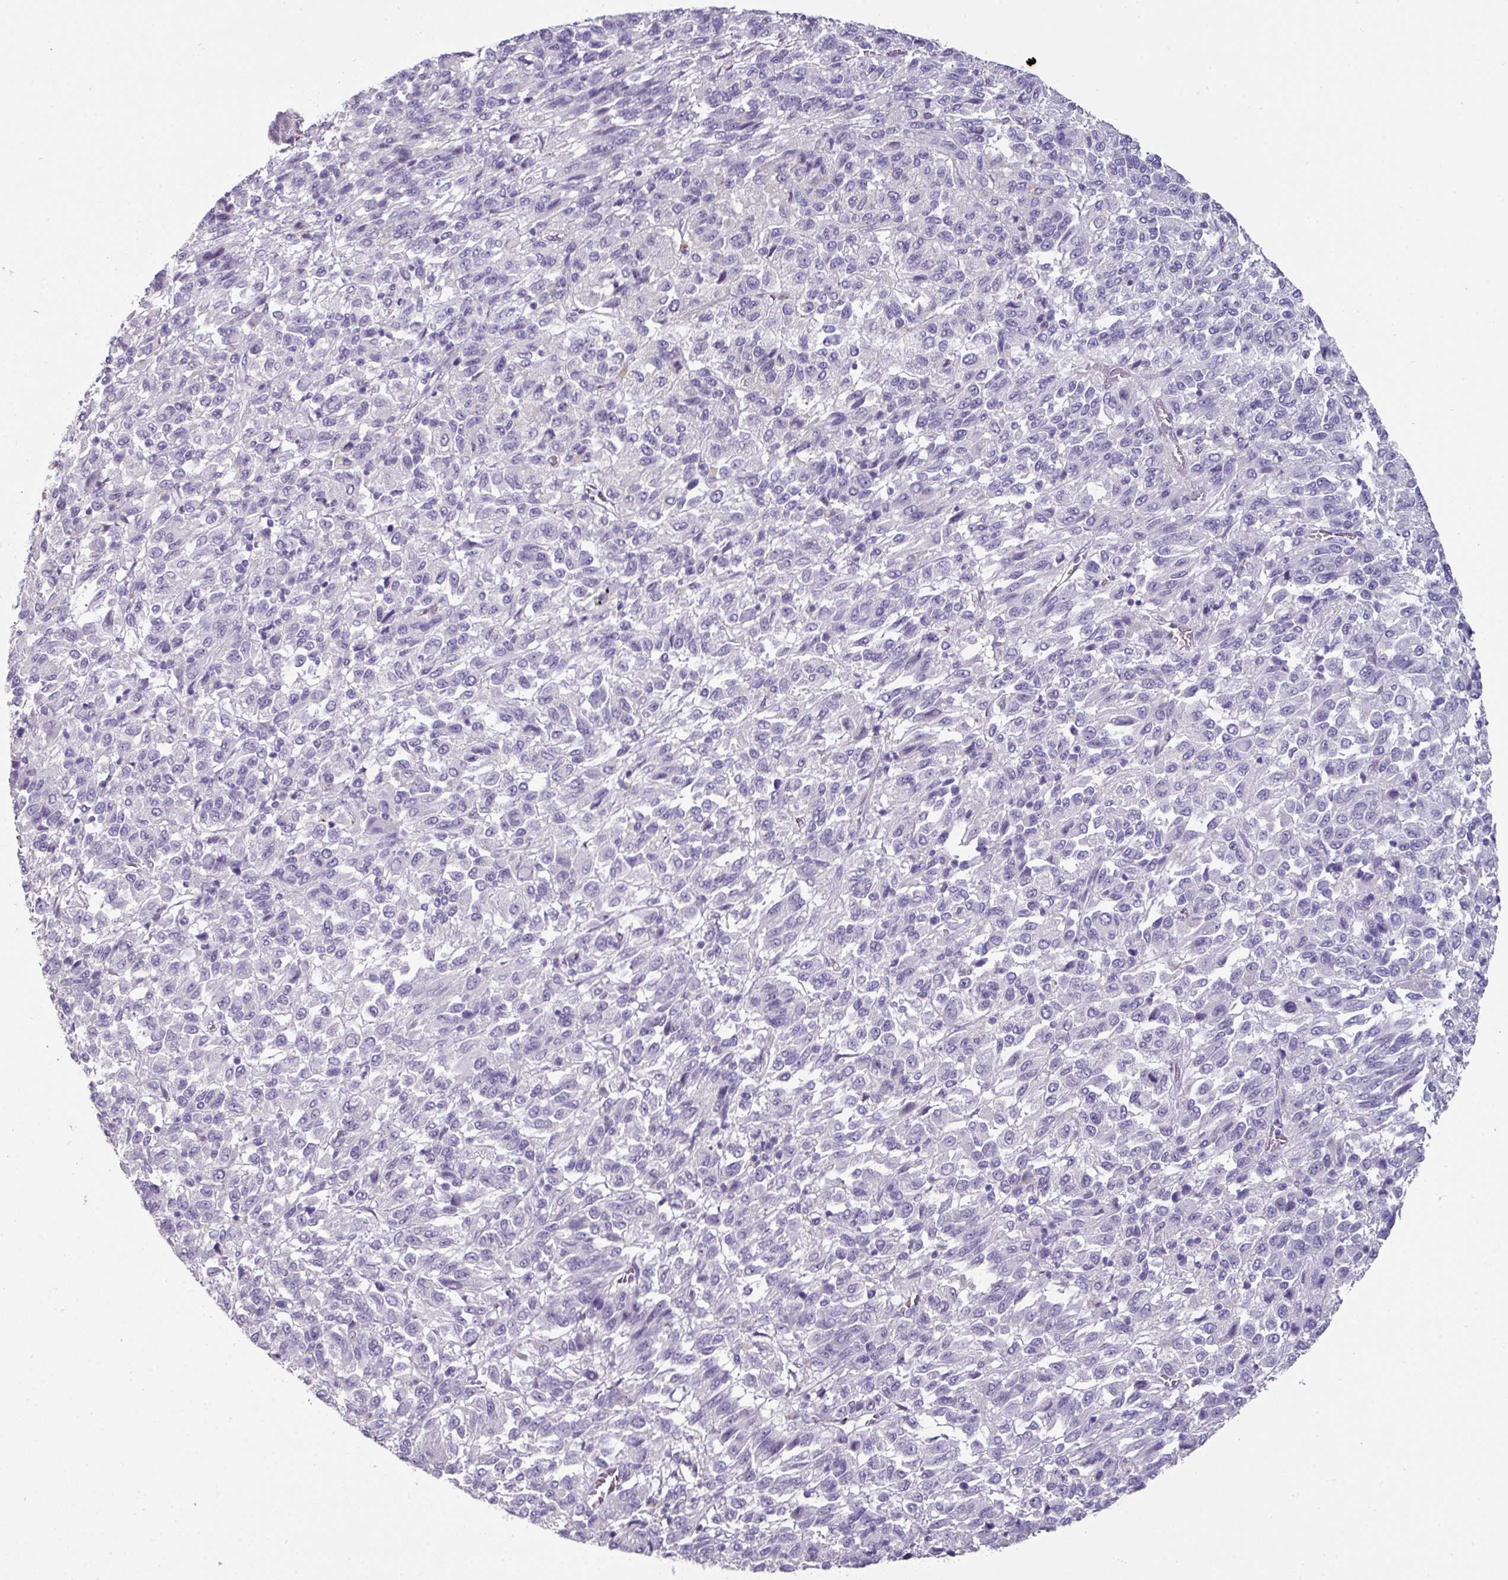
{"staining": {"intensity": "negative", "quantity": "none", "location": "none"}, "tissue": "melanoma", "cell_type": "Tumor cells", "image_type": "cancer", "snomed": [{"axis": "morphology", "description": "Malignant melanoma, Metastatic site"}, {"axis": "topography", "description": "Lung"}], "caption": "An image of melanoma stained for a protein shows no brown staining in tumor cells. (Stains: DAB (3,3'-diaminobenzidine) immunohistochemistry (IHC) with hematoxylin counter stain, Microscopy: brightfield microscopy at high magnification).", "gene": "EYA3", "patient": {"sex": "male", "age": 64}}